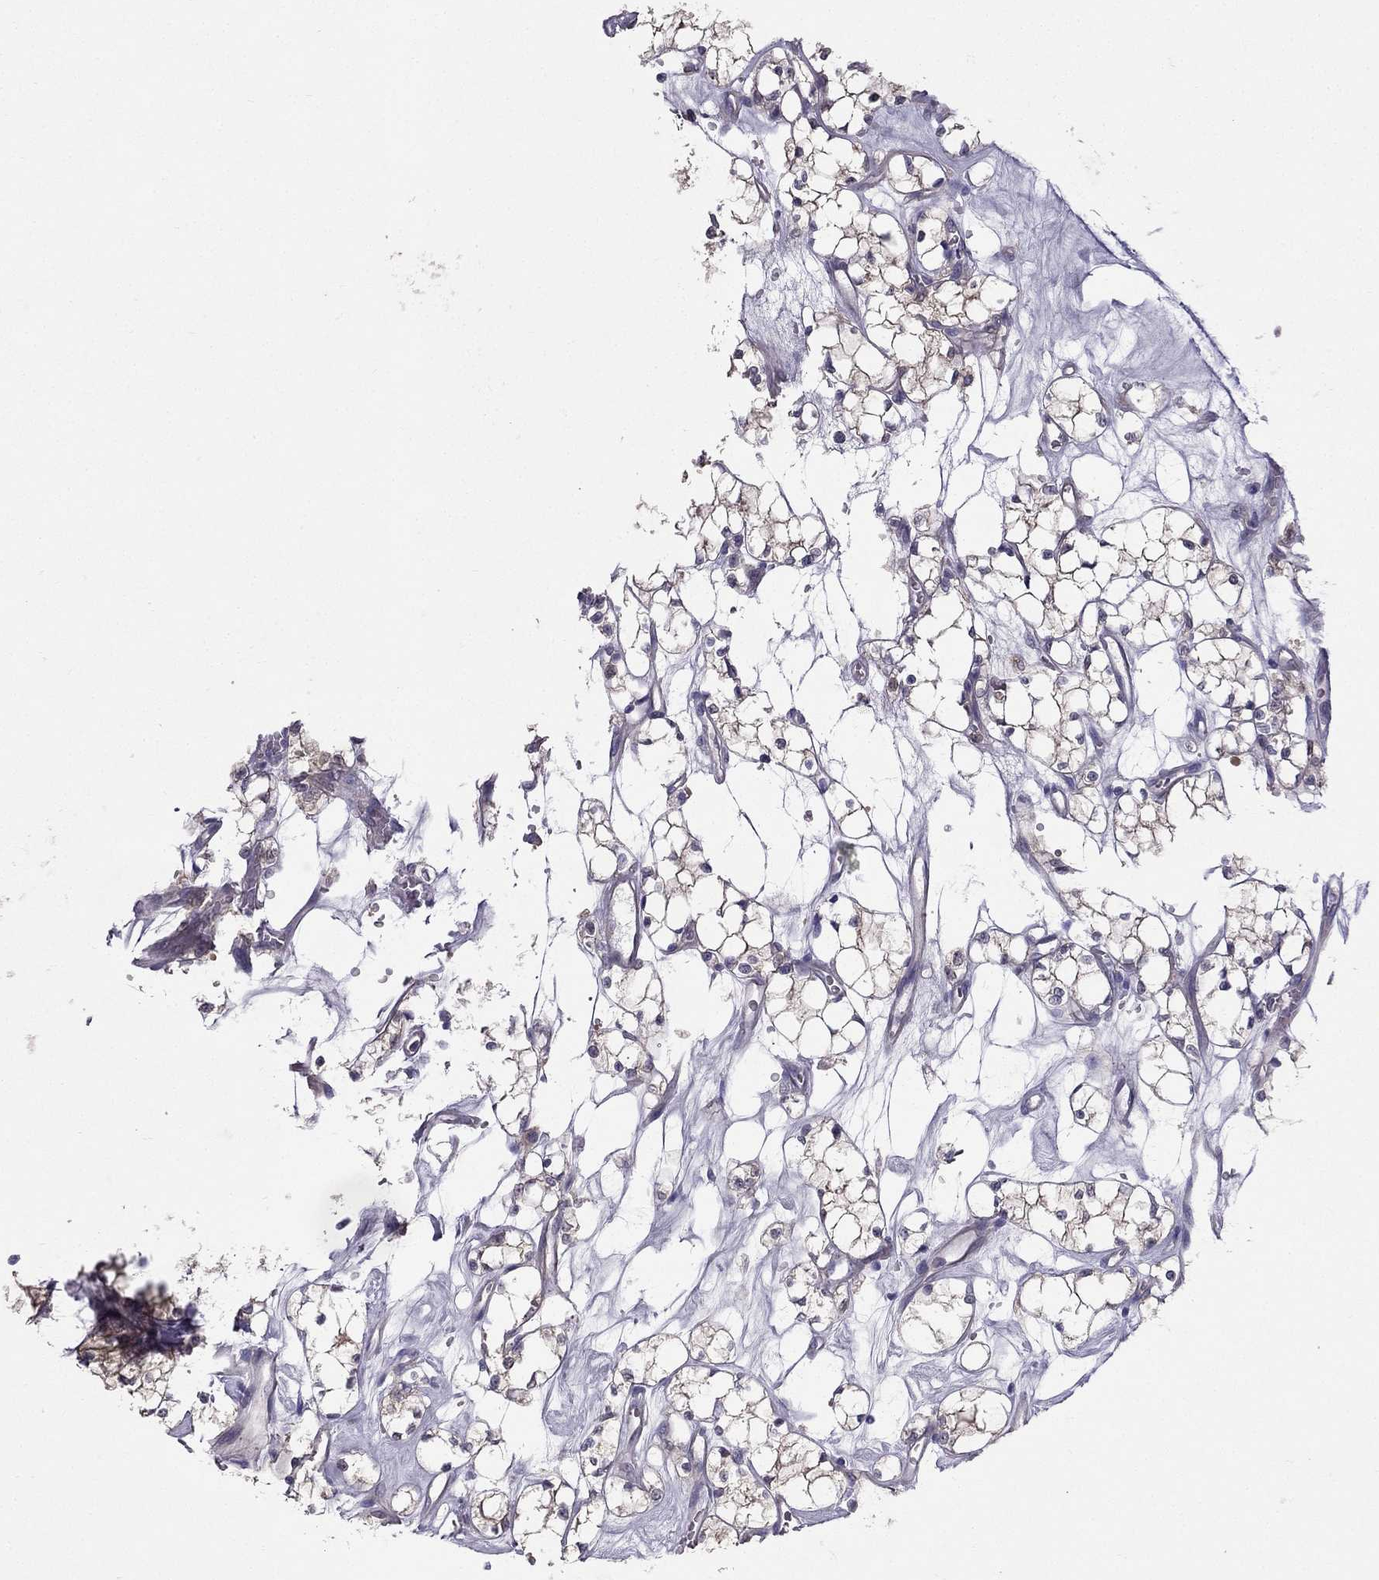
{"staining": {"intensity": "weak", "quantity": "<25%", "location": "cytoplasmic/membranous"}, "tissue": "renal cancer", "cell_type": "Tumor cells", "image_type": "cancer", "snomed": [{"axis": "morphology", "description": "Adenocarcinoma, NOS"}, {"axis": "topography", "description": "Kidney"}], "caption": "This is an immunohistochemistry (IHC) photomicrograph of human renal cancer. There is no staining in tumor cells.", "gene": "AS3MT", "patient": {"sex": "female", "age": 69}}